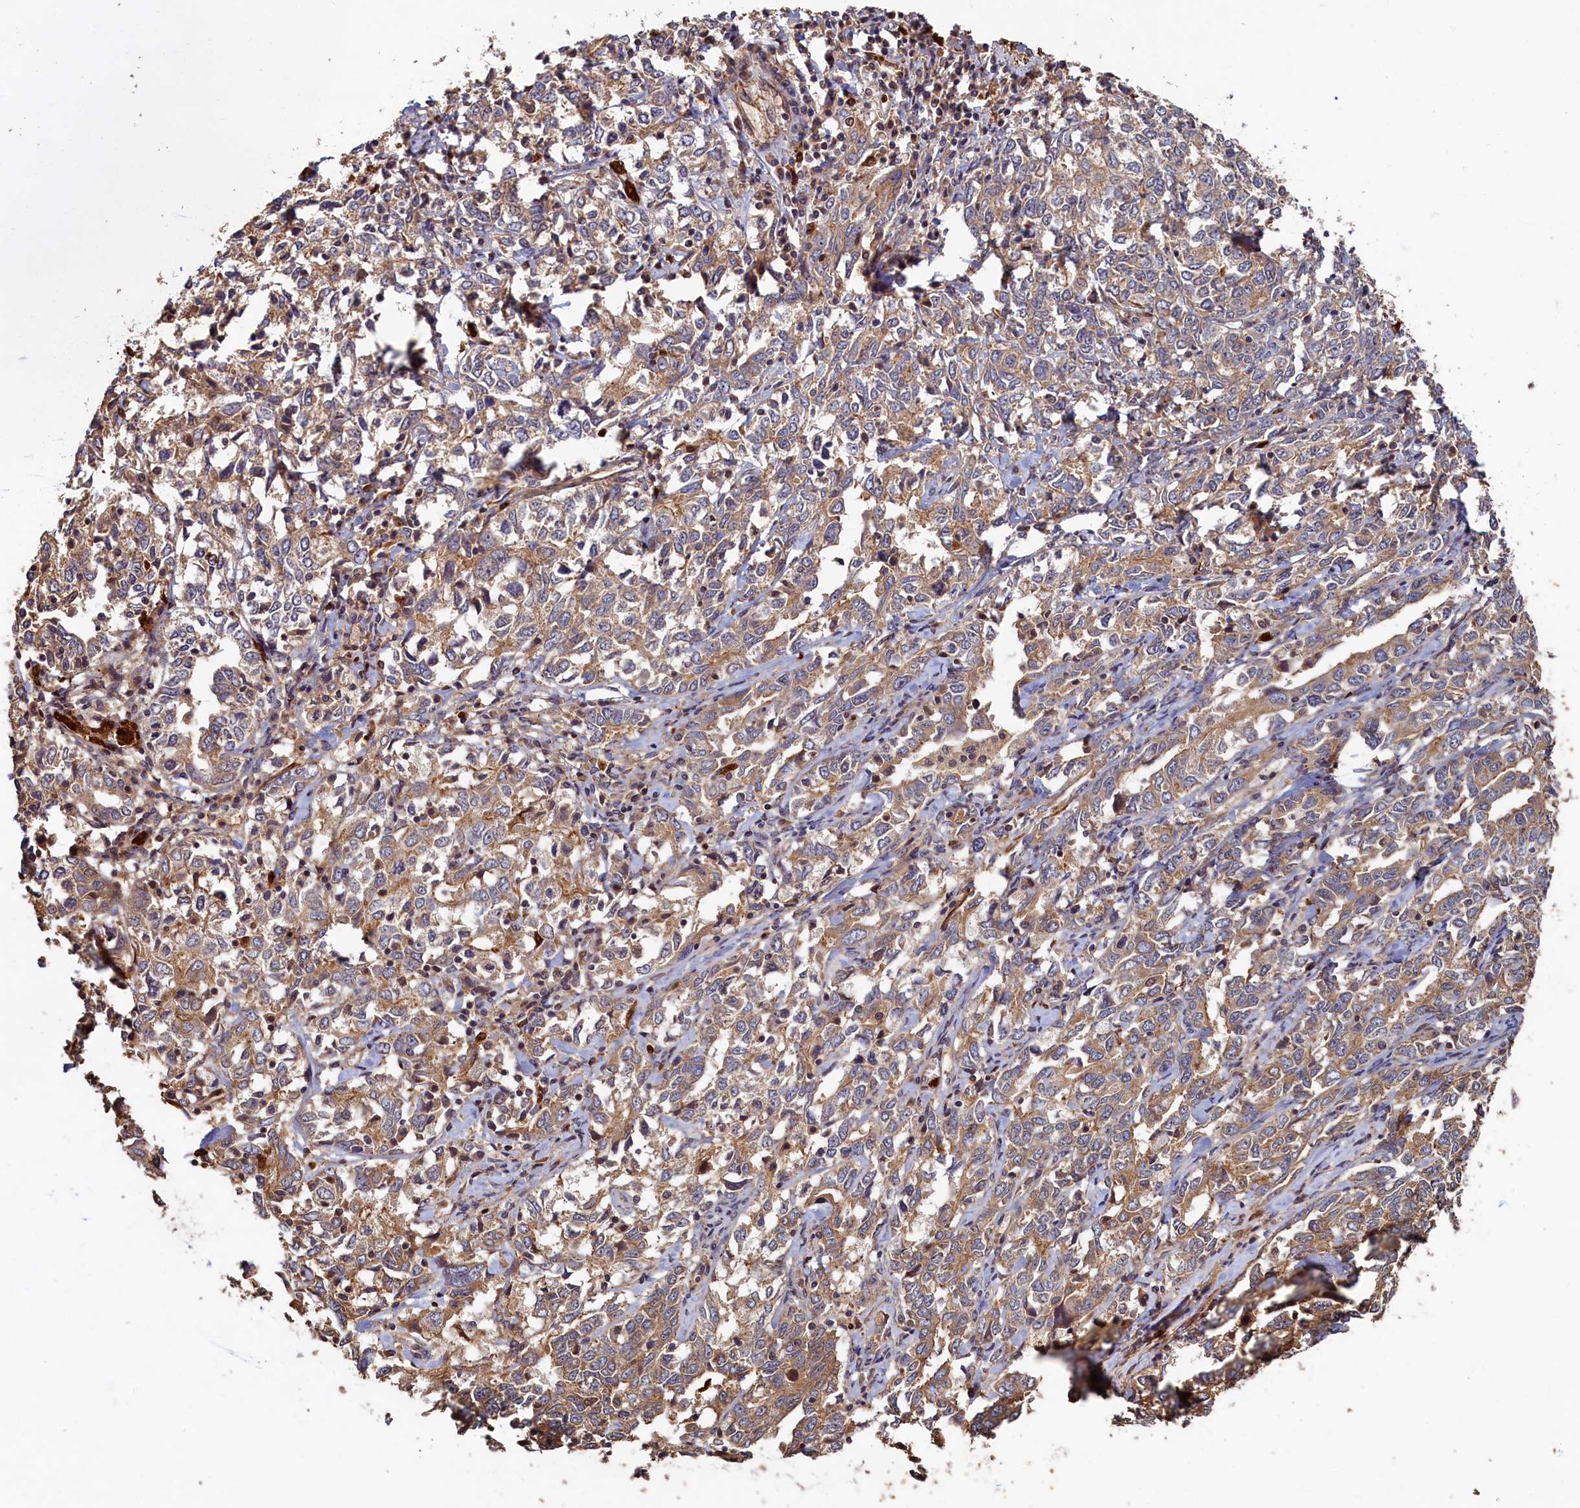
{"staining": {"intensity": "moderate", "quantity": ">75%", "location": "cytoplasmic/membranous"}, "tissue": "ovarian cancer", "cell_type": "Tumor cells", "image_type": "cancer", "snomed": [{"axis": "morphology", "description": "Carcinoma, endometroid"}, {"axis": "topography", "description": "Ovary"}], "caption": "Ovarian cancer (endometroid carcinoma) stained with a brown dye demonstrates moderate cytoplasmic/membranous positive expression in approximately >75% of tumor cells.", "gene": "CCDC102B", "patient": {"sex": "female", "age": 62}}